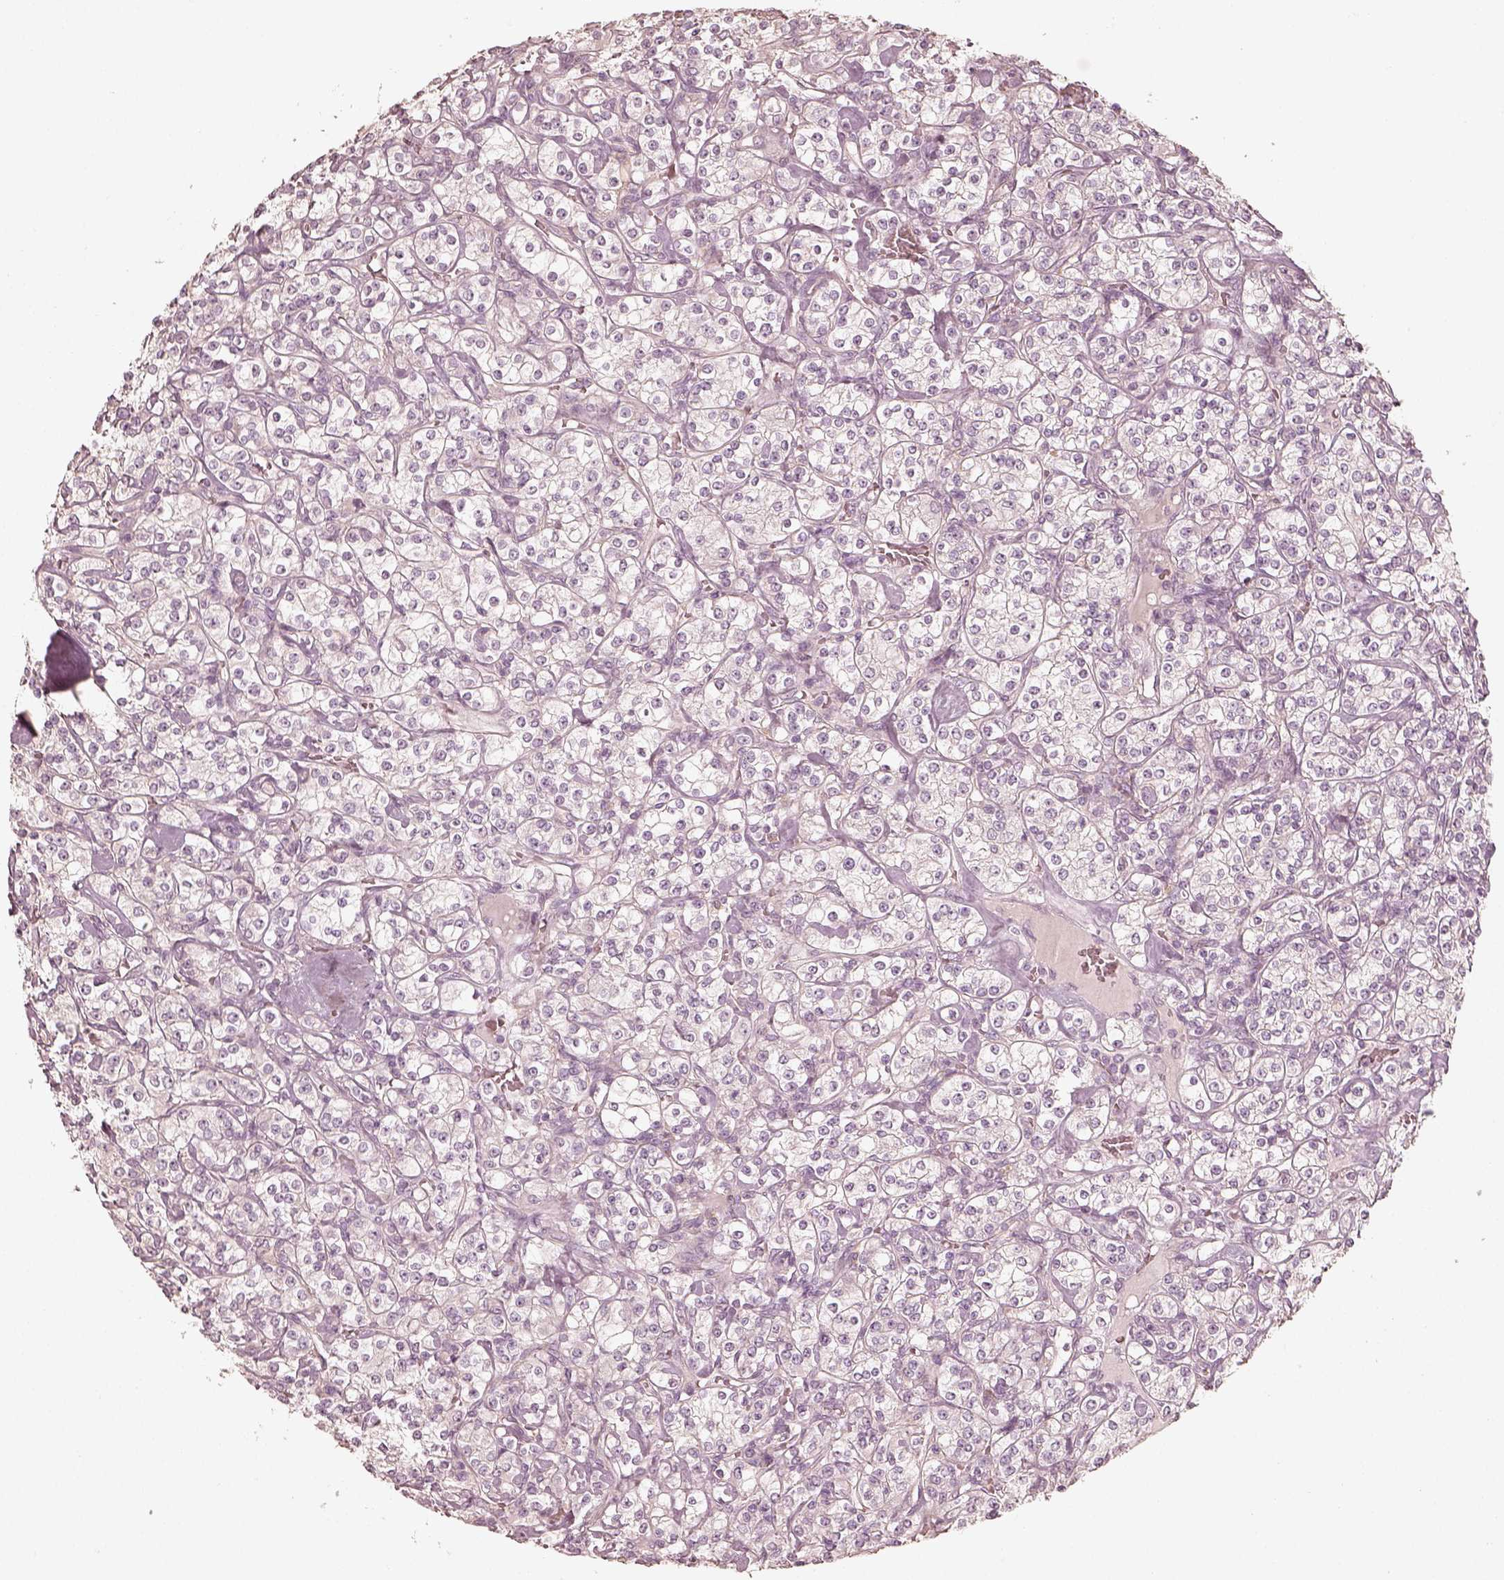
{"staining": {"intensity": "negative", "quantity": "none", "location": "none"}, "tissue": "renal cancer", "cell_type": "Tumor cells", "image_type": "cancer", "snomed": [{"axis": "morphology", "description": "Adenocarcinoma, NOS"}, {"axis": "topography", "description": "Kidney"}], "caption": "This micrograph is of adenocarcinoma (renal) stained with immunohistochemistry to label a protein in brown with the nuclei are counter-stained blue. There is no positivity in tumor cells. Brightfield microscopy of immunohistochemistry stained with DAB (brown) and hematoxylin (blue), captured at high magnification.", "gene": "FMNL2", "patient": {"sex": "male", "age": 77}}